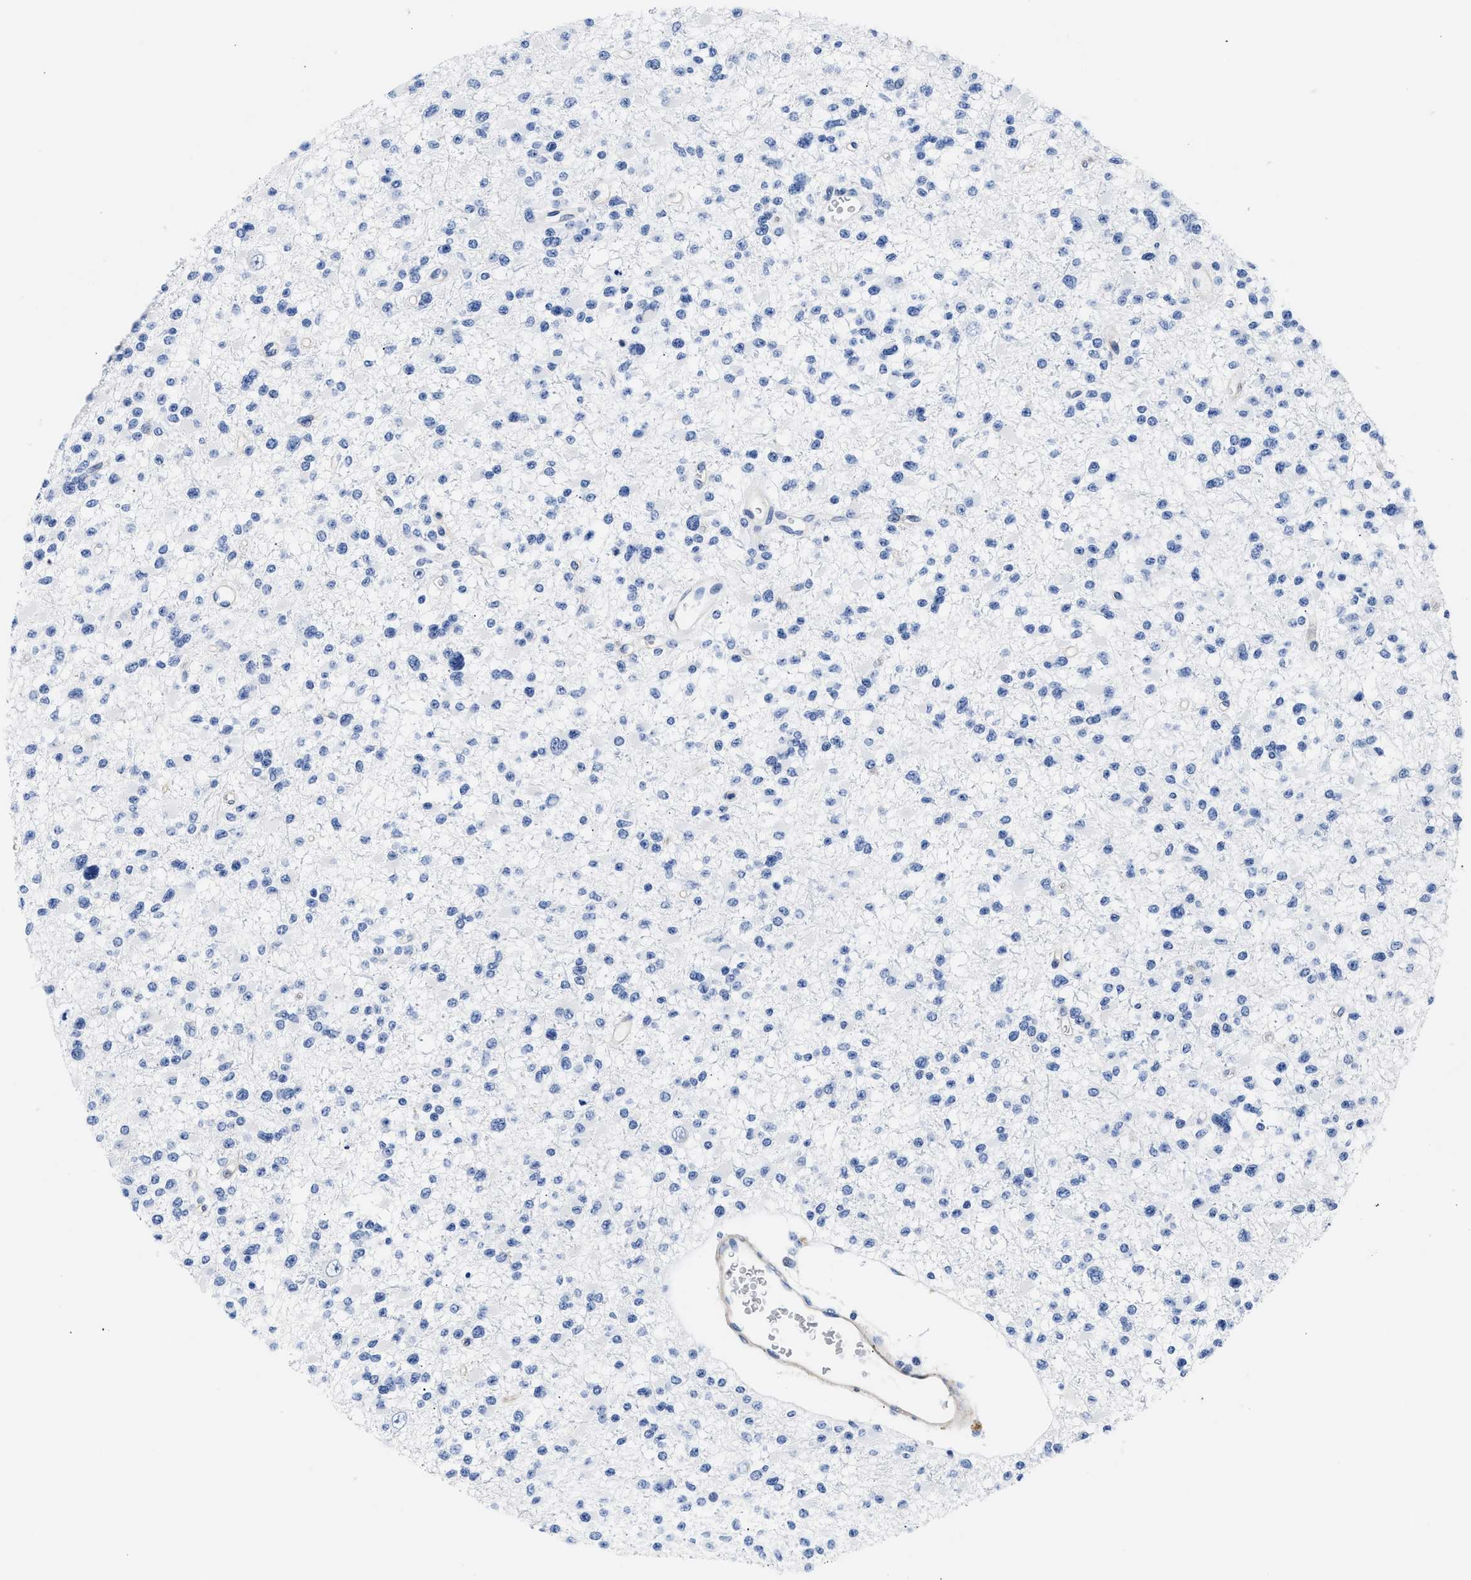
{"staining": {"intensity": "negative", "quantity": "none", "location": "none"}, "tissue": "glioma", "cell_type": "Tumor cells", "image_type": "cancer", "snomed": [{"axis": "morphology", "description": "Glioma, malignant, Low grade"}, {"axis": "topography", "description": "Brain"}], "caption": "This is an IHC micrograph of glioma. There is no positivity in tumor cells.", "gene": "TRIM29", "patient": {"sex": "female", "age": 22}}